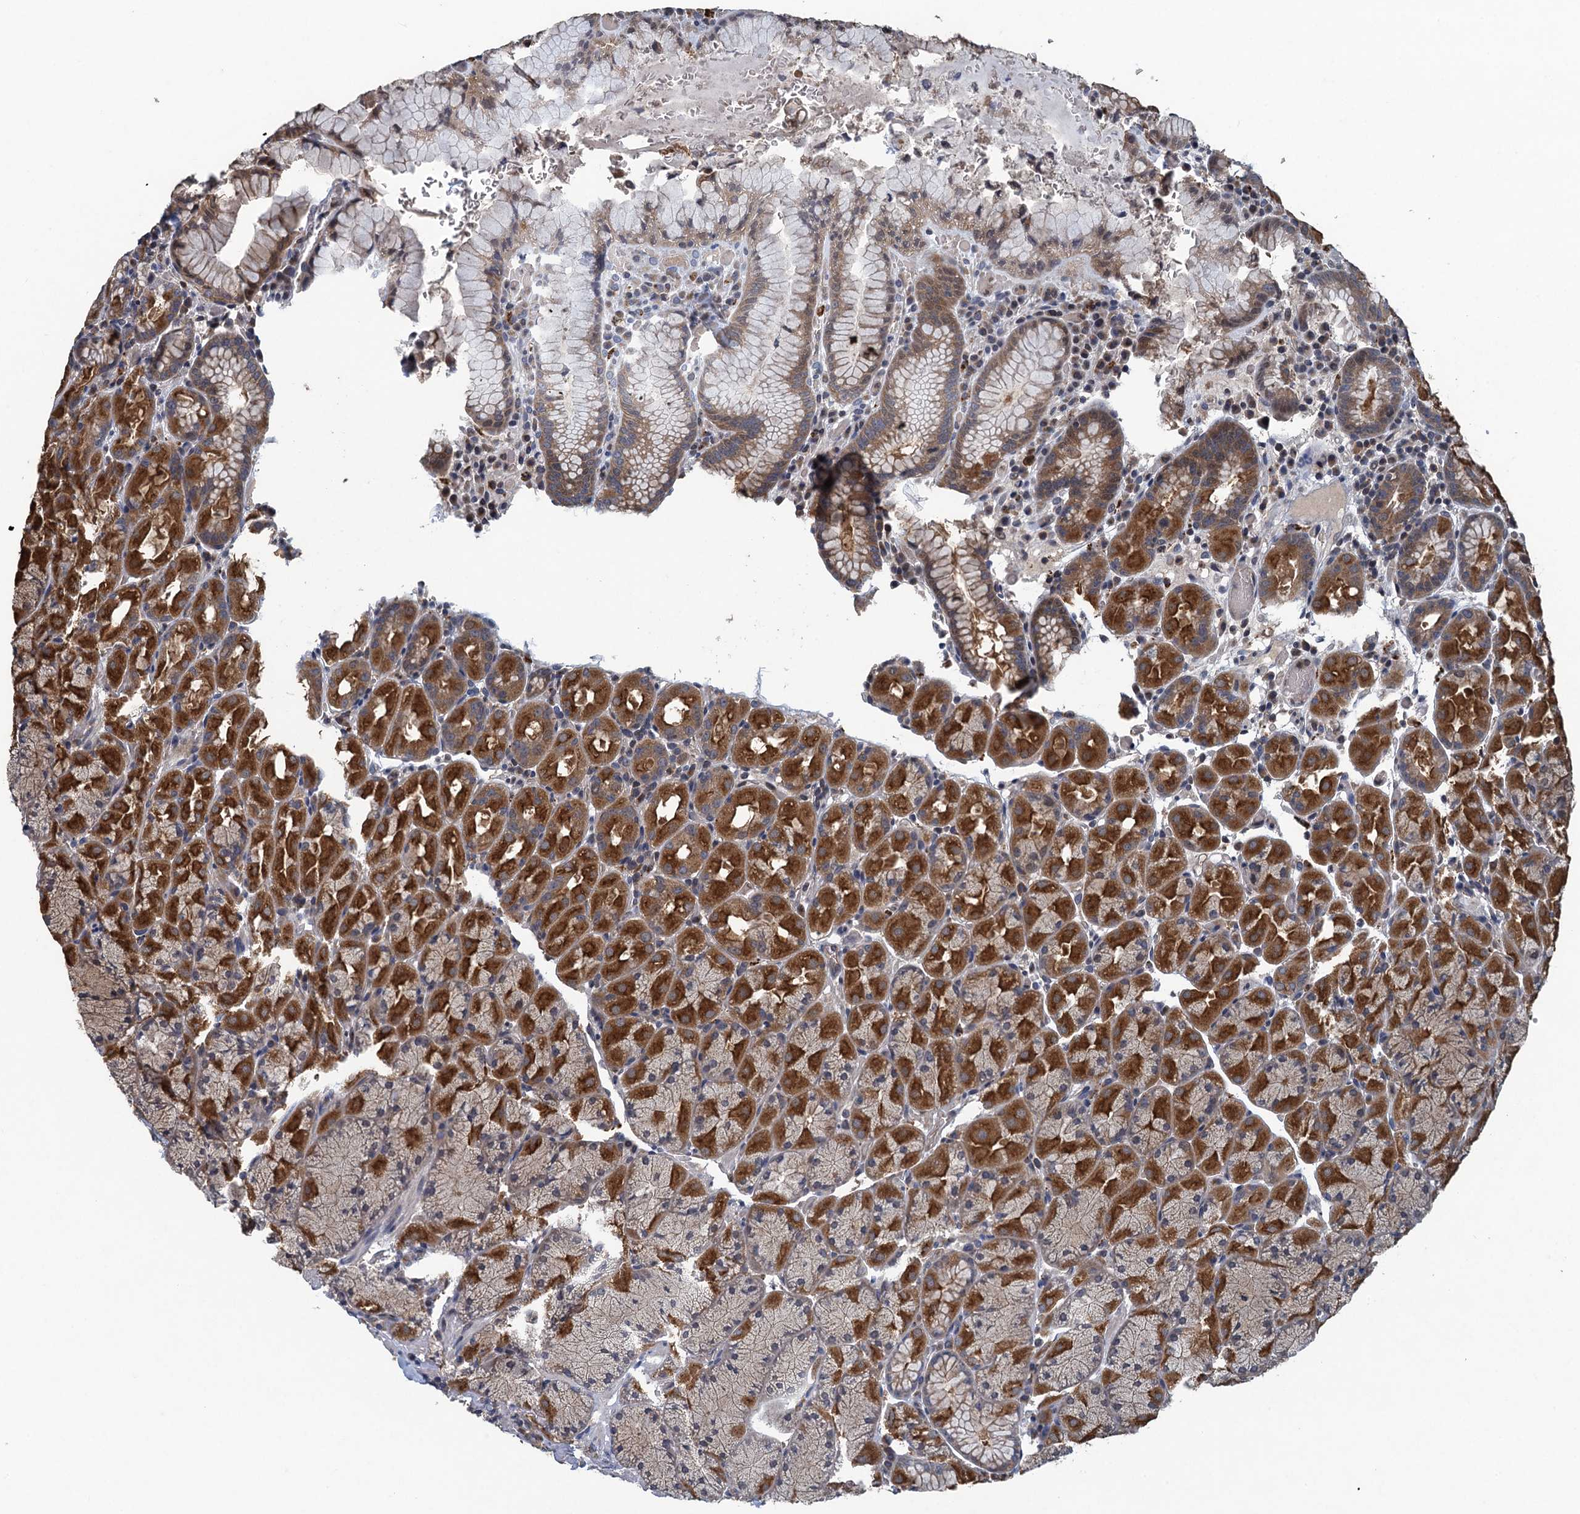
{"staining": {"intensity": "strong", "quantity": "25%-75%", "location": "cytoplasmic/membranous"}, "tissue": "stomach", "cell_type": "Glandular cells", "image_type": "normal", "snomed": [{"axis": "morphology", "description": "Normal tissue, NOS"}, {"axis": "topography", "description": "Stomach, upper"}, {"axis": "topography", "description": "Stomach, lower"}], "caption": "Brown immunohistochemical staining in unremarkable human stomach demonstrates strong cytoplasmic/membranous staining in approximately 25%-75% of glandular cells. Immunohistochemistry stains the protein of interest in brown and the nuclei are stained blue.", "gene": "KBTBD8", "patient": {"sex": "male", "age": 80}}